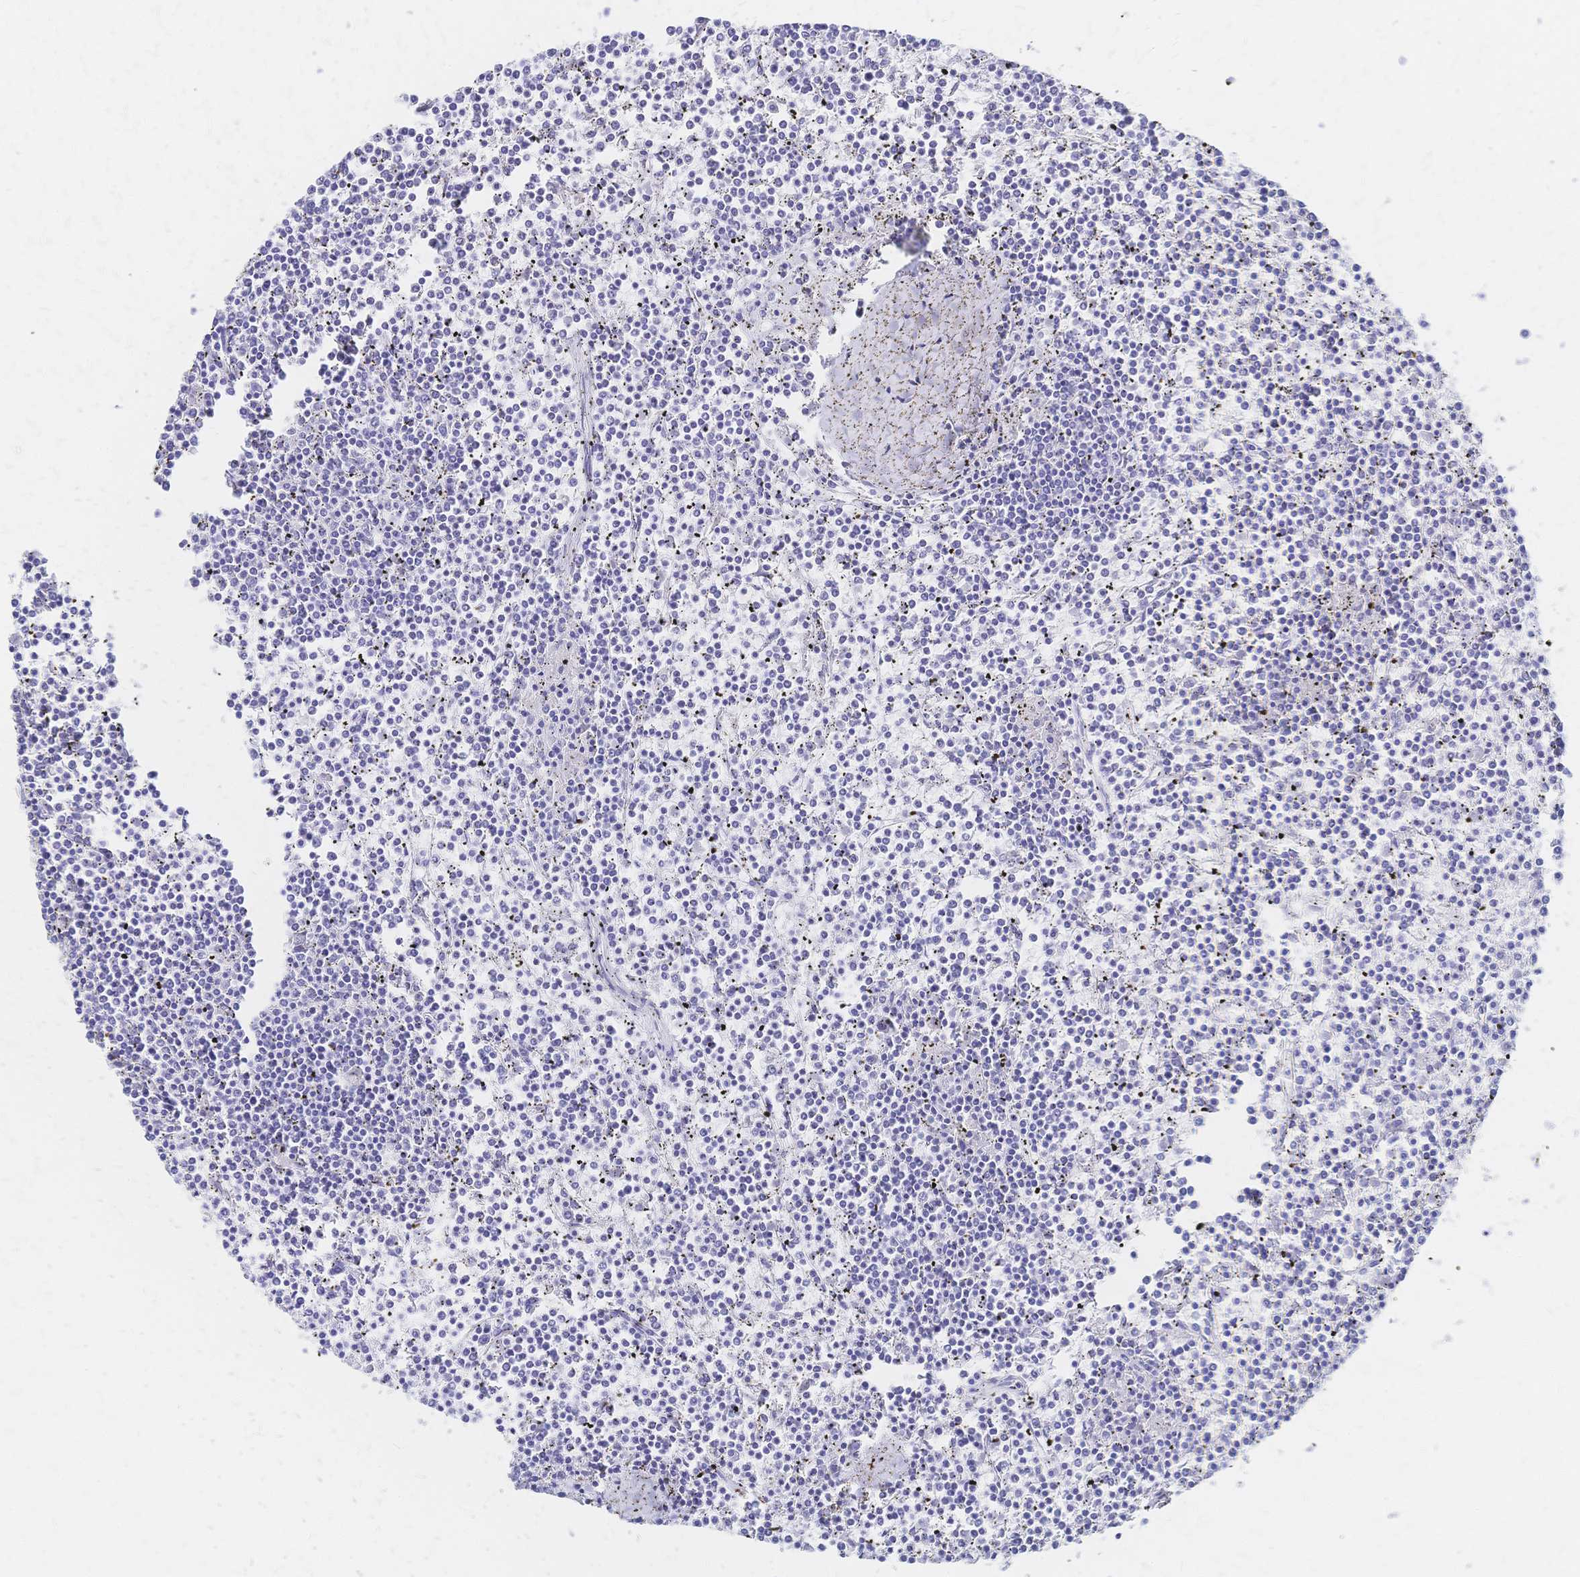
{"staining": {"intensity": "negative", "quantity": "none", "location": "none"}, "tissue": "lymphoma", "cell_type": "Tumor cells", "image_type": "cancer", "snomed": [{"axis": "morphology", "description": "Malignant lymphoma, non-Hodgkin's type, Low grade"}, {"axis": "topography", "description": "Spleen"}], "caption": "A high-resolution histopathology image shows immunohistochemistry (IHC) staining of lymphoma, which demonstrates no significant positivity in tumor cells.", "gene": "SLC5A1", "patient": {"sex": "female", "age": 19}}